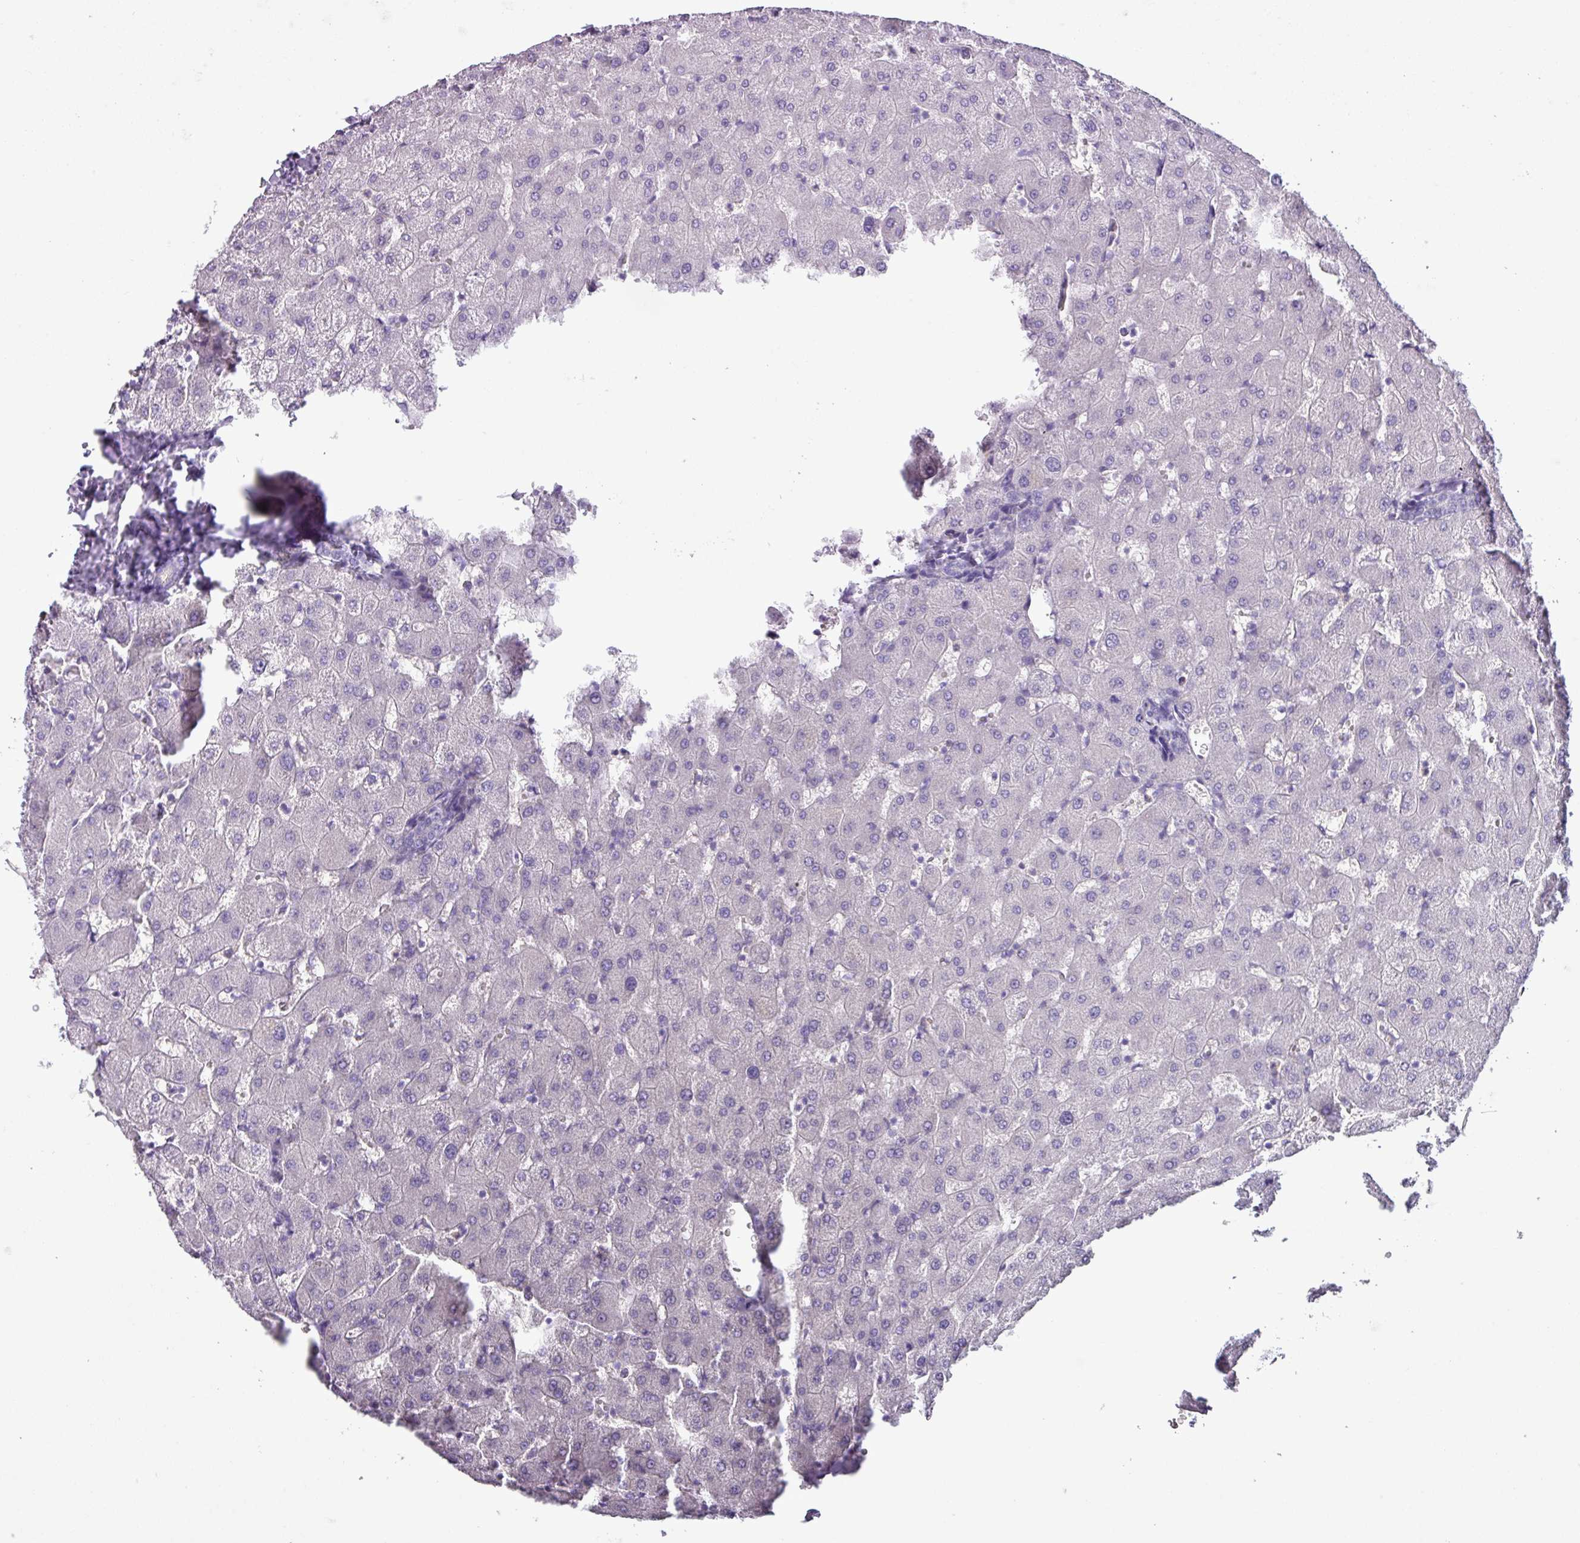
{"staining": {"intensity": "negative", "quantity": "none", "location": "none"}, "tissue": "liver", "cell_type": "Cholangiocytes", "image_type": "normal", "snomed": [{"axis": "morphology", "description": "Normal tissue, NOS"}, {"axis": "topography", "description": "Liver"}], "caption": "The image exhibits no significant positivity in cholangiocytes of liver. (DAB (3,3'-diaminobenzidine) IHC, high magnification).", "gene": "CYSTM1", "patient": {"sex": "female", "age": 63}}